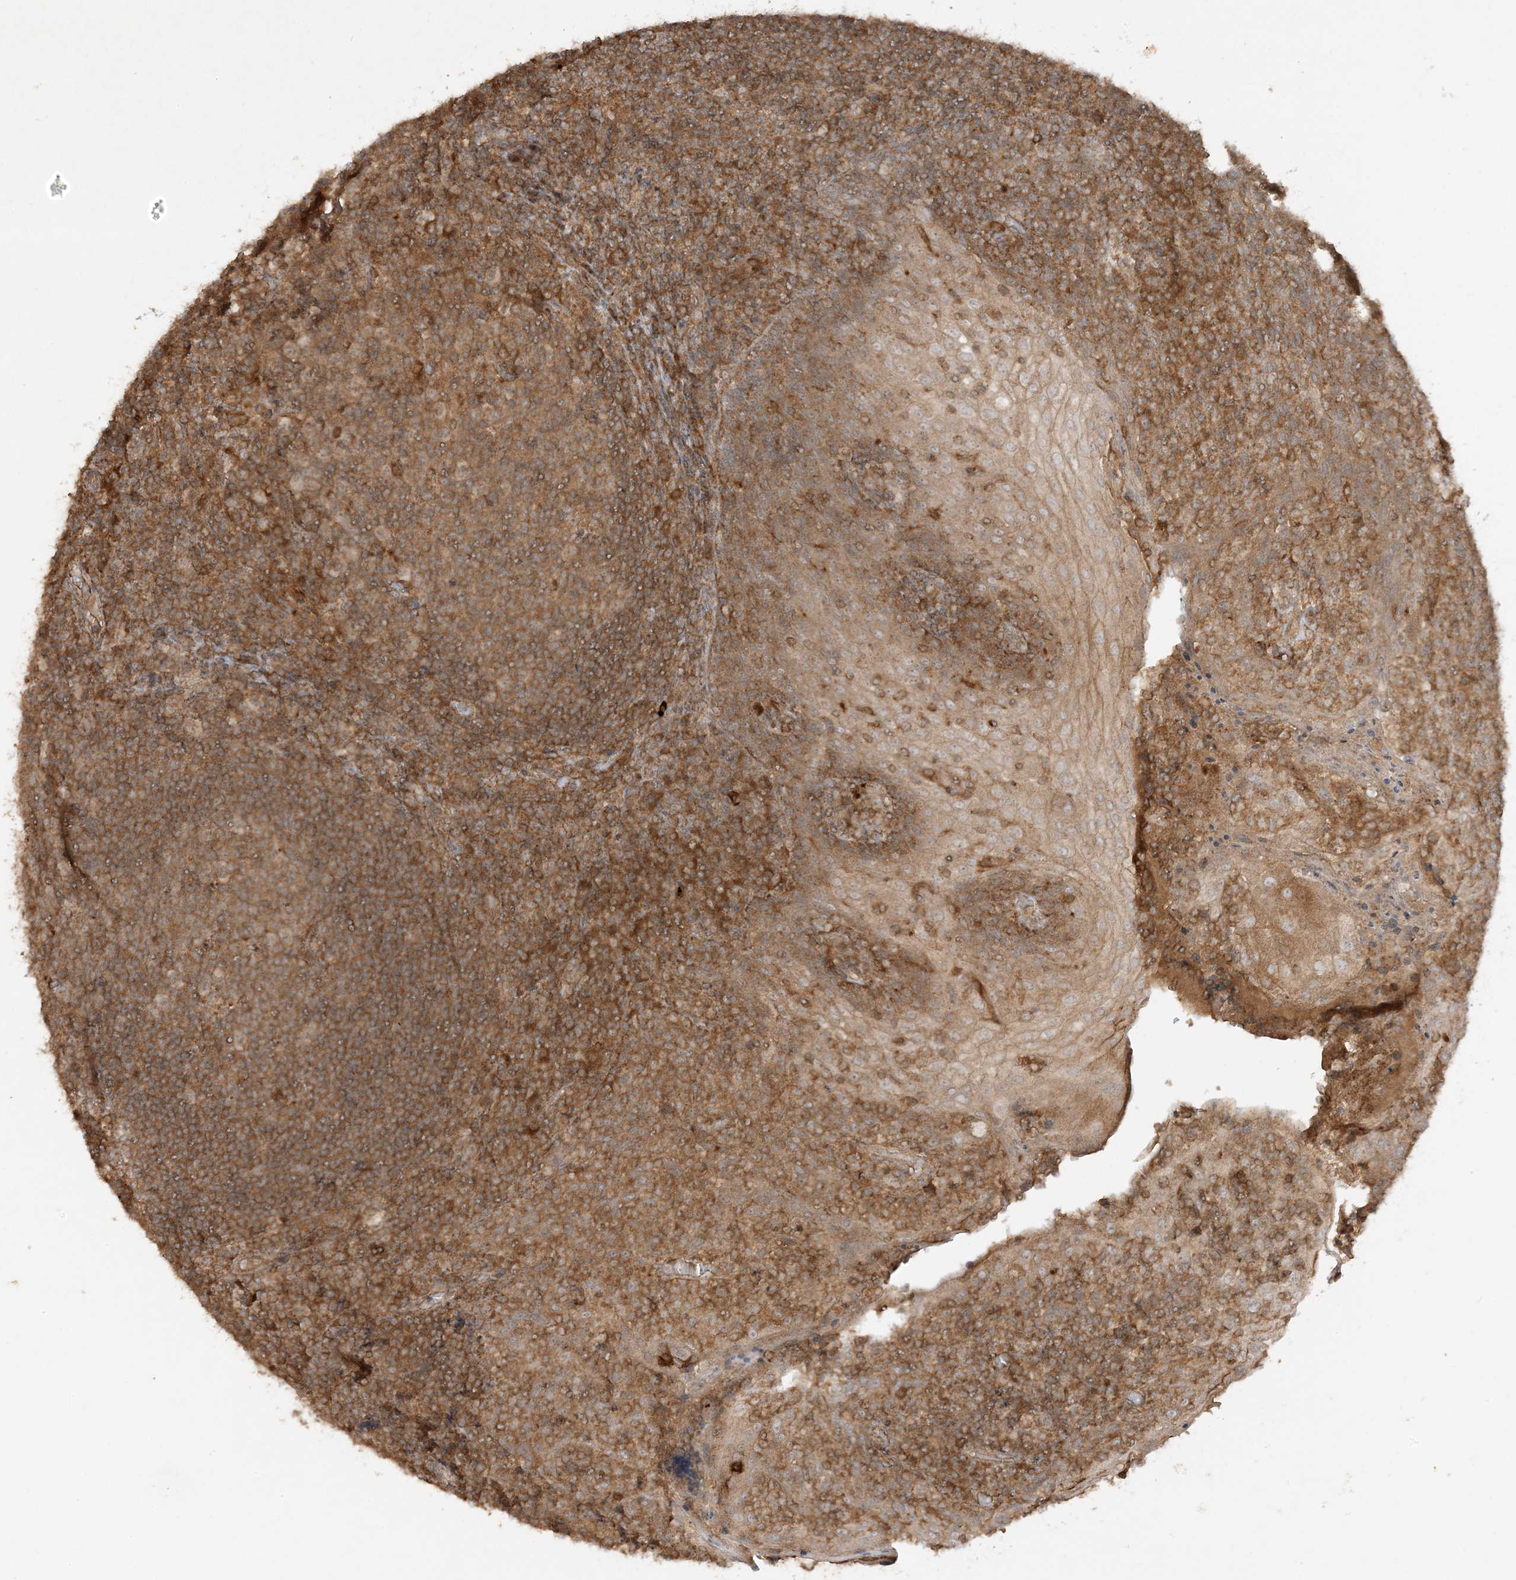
{"staining": {"intensity": "moderate", "quantity": ">75%", "location": "cytoplasmic/membranous"}, "tissue": "tonsil", "cell_type": "Germinal center cells", "image_type": "normal", "snomed": [{"axis": "morphology", "description": "Normal tissue, NOS"}, {"axis": "topography", "description": "Tonsil"}], "caption": "Moderate cytoplasmic/membranous protein positivity is seen in approximately >75% of germinal center cells in tonsil. (Brightfield microscopy of DAB IHC at high magnification).", "gene": "XRN1", "patient": {"sex": "female", "age": 19}}